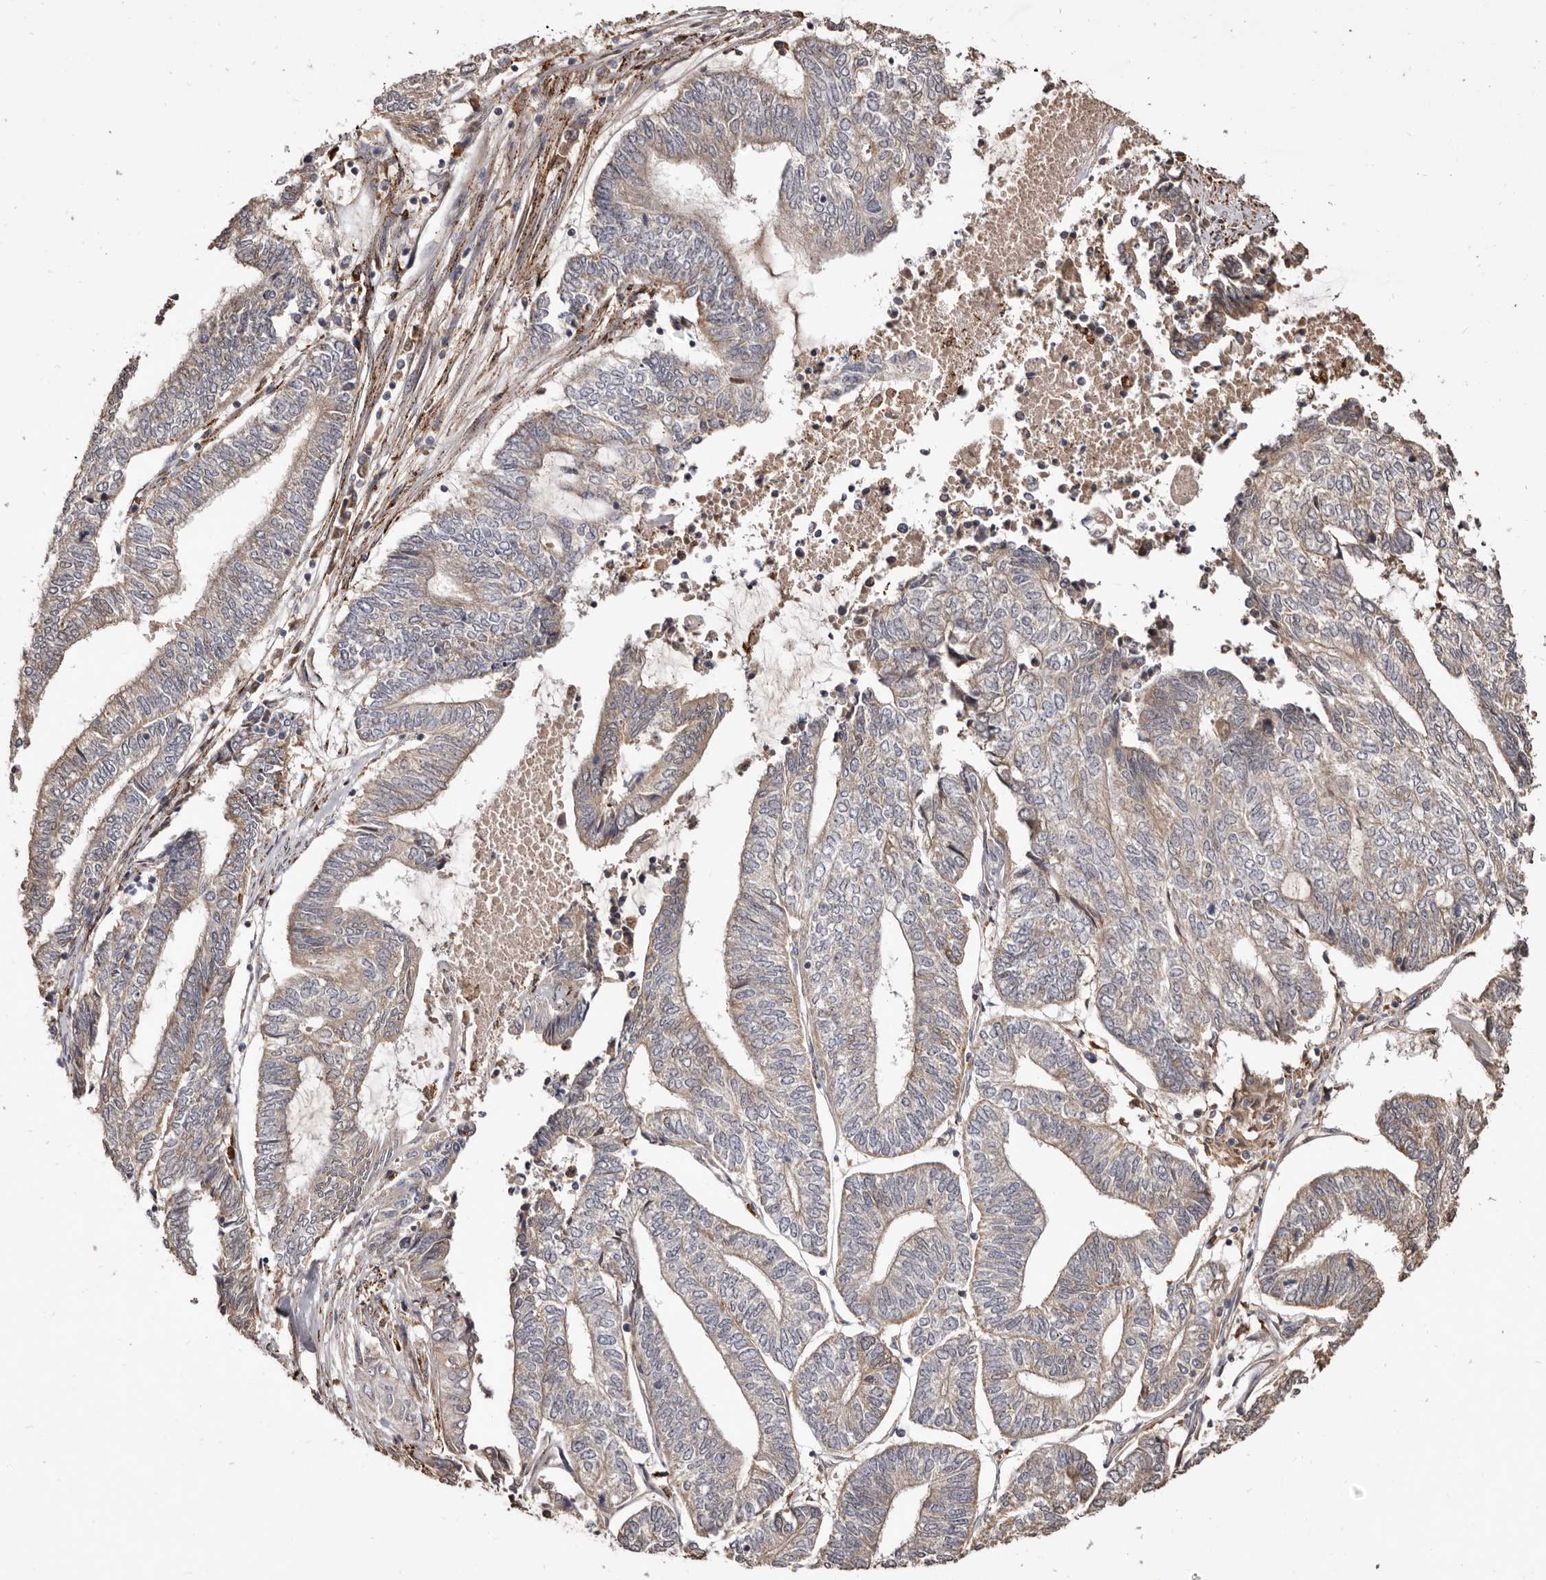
{"staining": {"intensity": "weak", "quantity": "25%-75%", "location": "cytoplasmic/membranous"}, "tissue": "endometrial cancer", "cell_type": "Tumor cells", "image_type": "cancer", "snomed": [{"axis": "morphology", "description": "Adenocarcinoma, NOS"}, {"axis": "topography", "description": "Uterus"}, {"axis": "topography", "description": "Endometrium"}], "caption": "Immunohistochemistry micrograph of adenocarcinoma (endometrial) stained for a protein (brown), which shows low levels of weak cytoplasmic/membranous expression in approximately 25%-75% of tumor cells.", "gene": "AKAP7", "patient": {"sex": "female", "age": 70}}